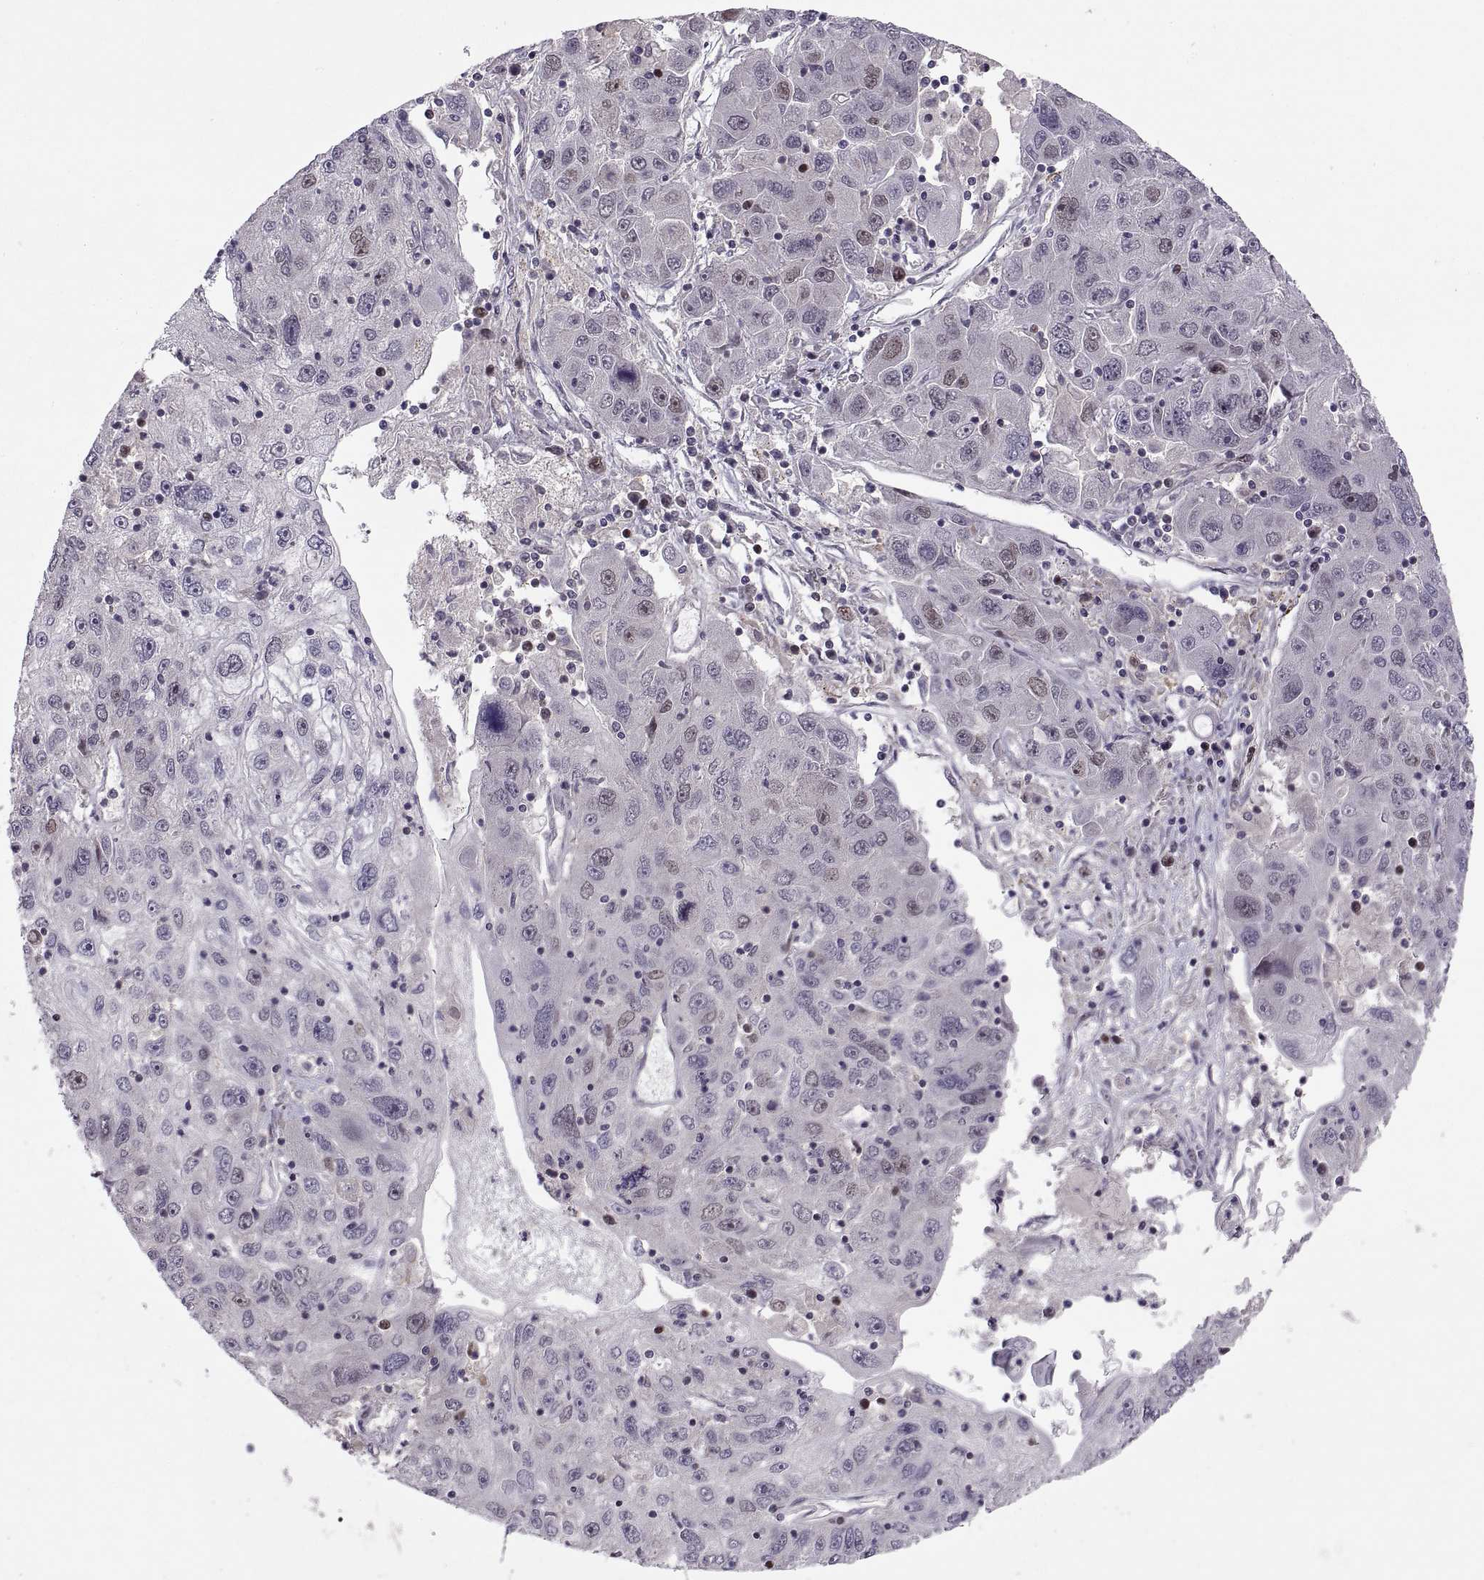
{"staining": {"intensity": "negative", "quantity": "none", "location": "none"}, "tissue": "stomach cancer", "cell_type": "Tumor cells", "image_type": "cancer", "snomed": [{"axis": "morphology", "description": "Adenocarcinoma, NOS"}, {"axis": "topography", "description": "Stomach"}], "caption": "This is a photomicrograph of IHC staining of adenocarcinoma (stomach), which shows no staining in tumor cells. Nuclei are stained in blue.", "gene": "CHFR", "patient": {"sex": "male", "age": 56}}